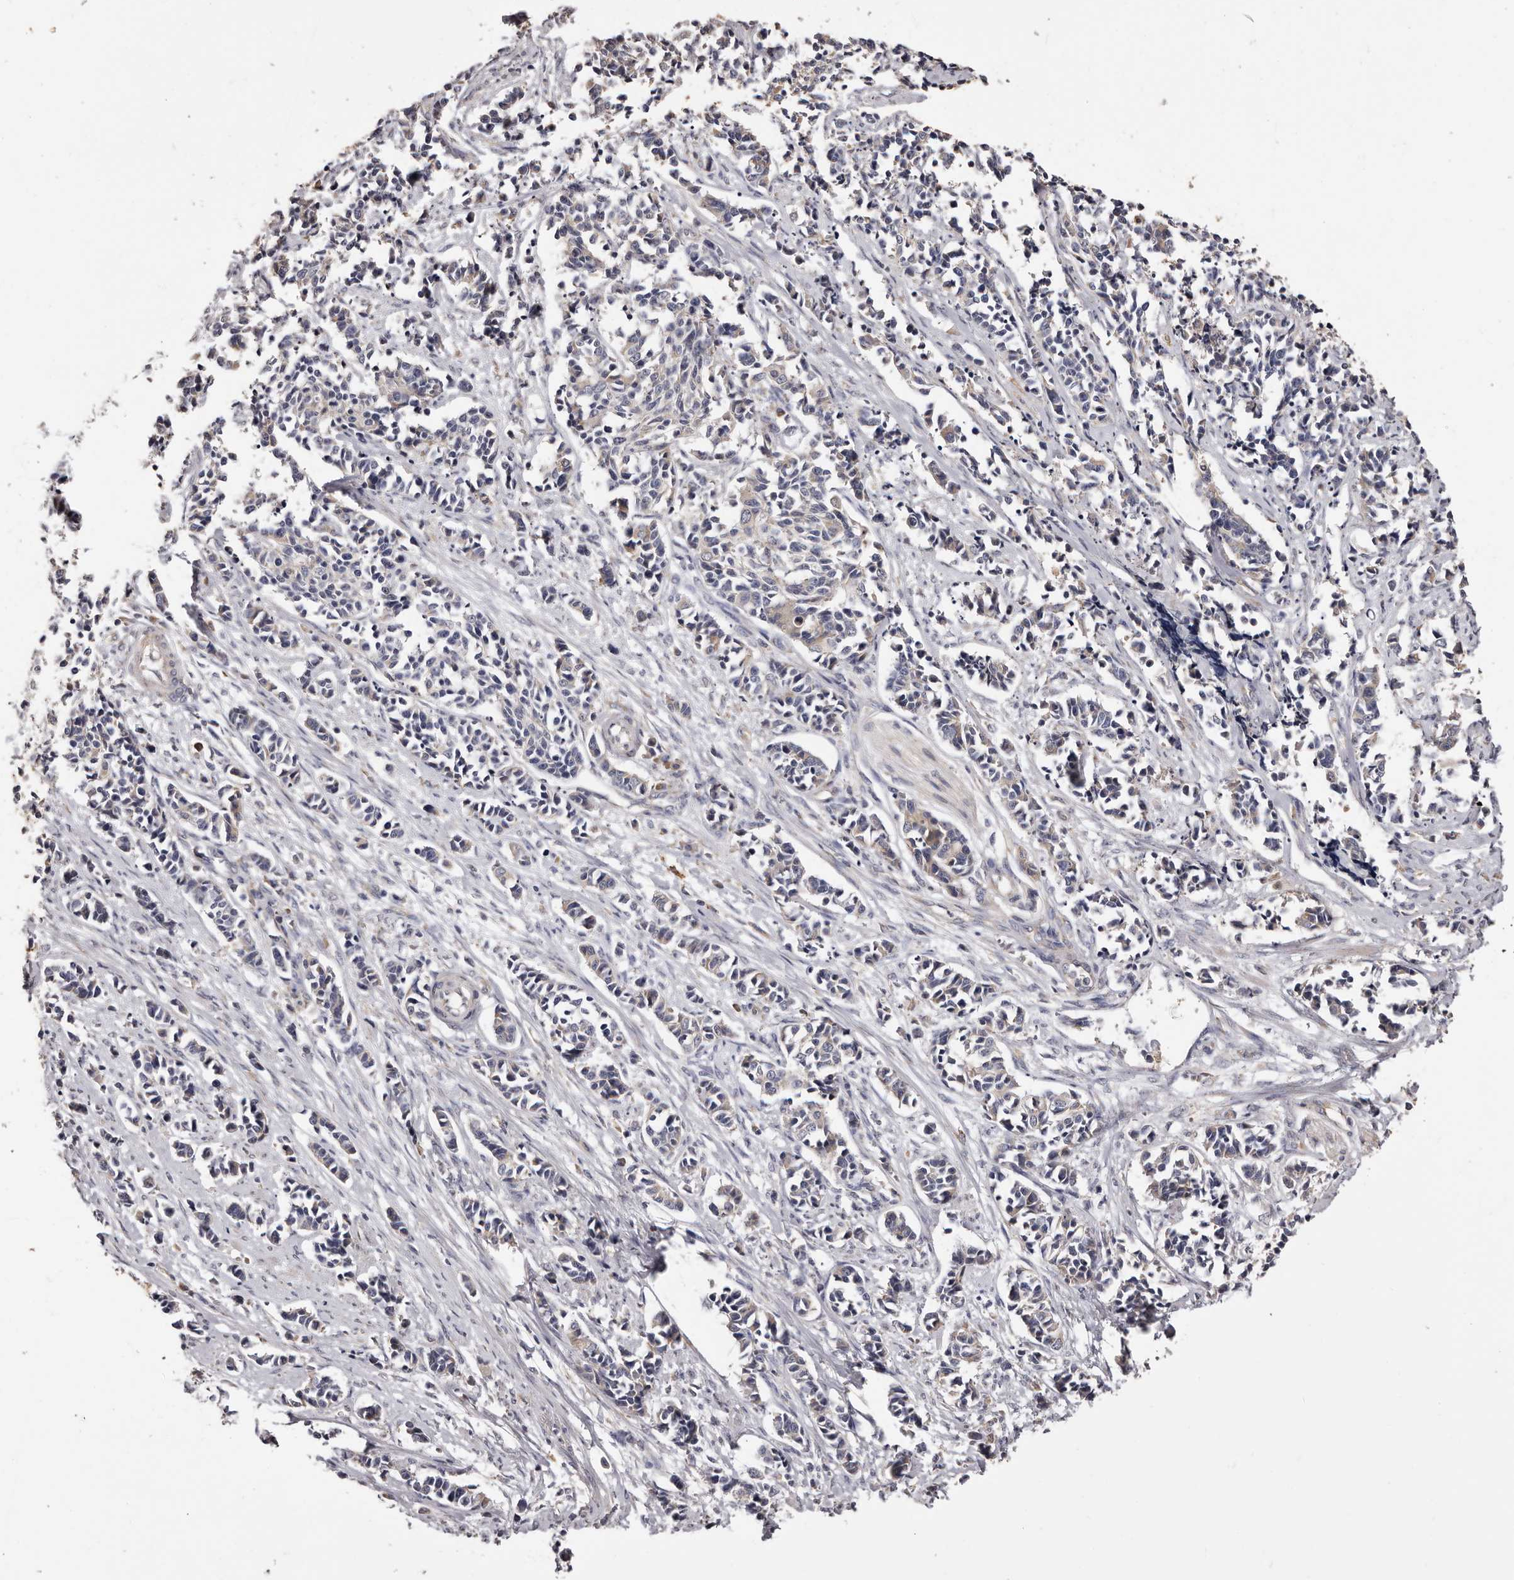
{"staining": {"intensity": "negative", "quantity": "none", "location": "none"}, "tissue": "cervical cancer", "cell_type": "Tumor cells", "image_type": "cancer", "snomed": [{"axis": "morphology", "description": "Normal tissue, NOS"}, {"axis": "morphology", "description": "Squamous cell carcinoma, NOS"}, {"axis": "topography", "description": "Cervix"}], "caption": "Cervical cancer was stained to show a protein in brown. There is no significant positivity in tumor cells.", "gene": "ETNK1", "patient": {"sex": "female", "age": 35}}